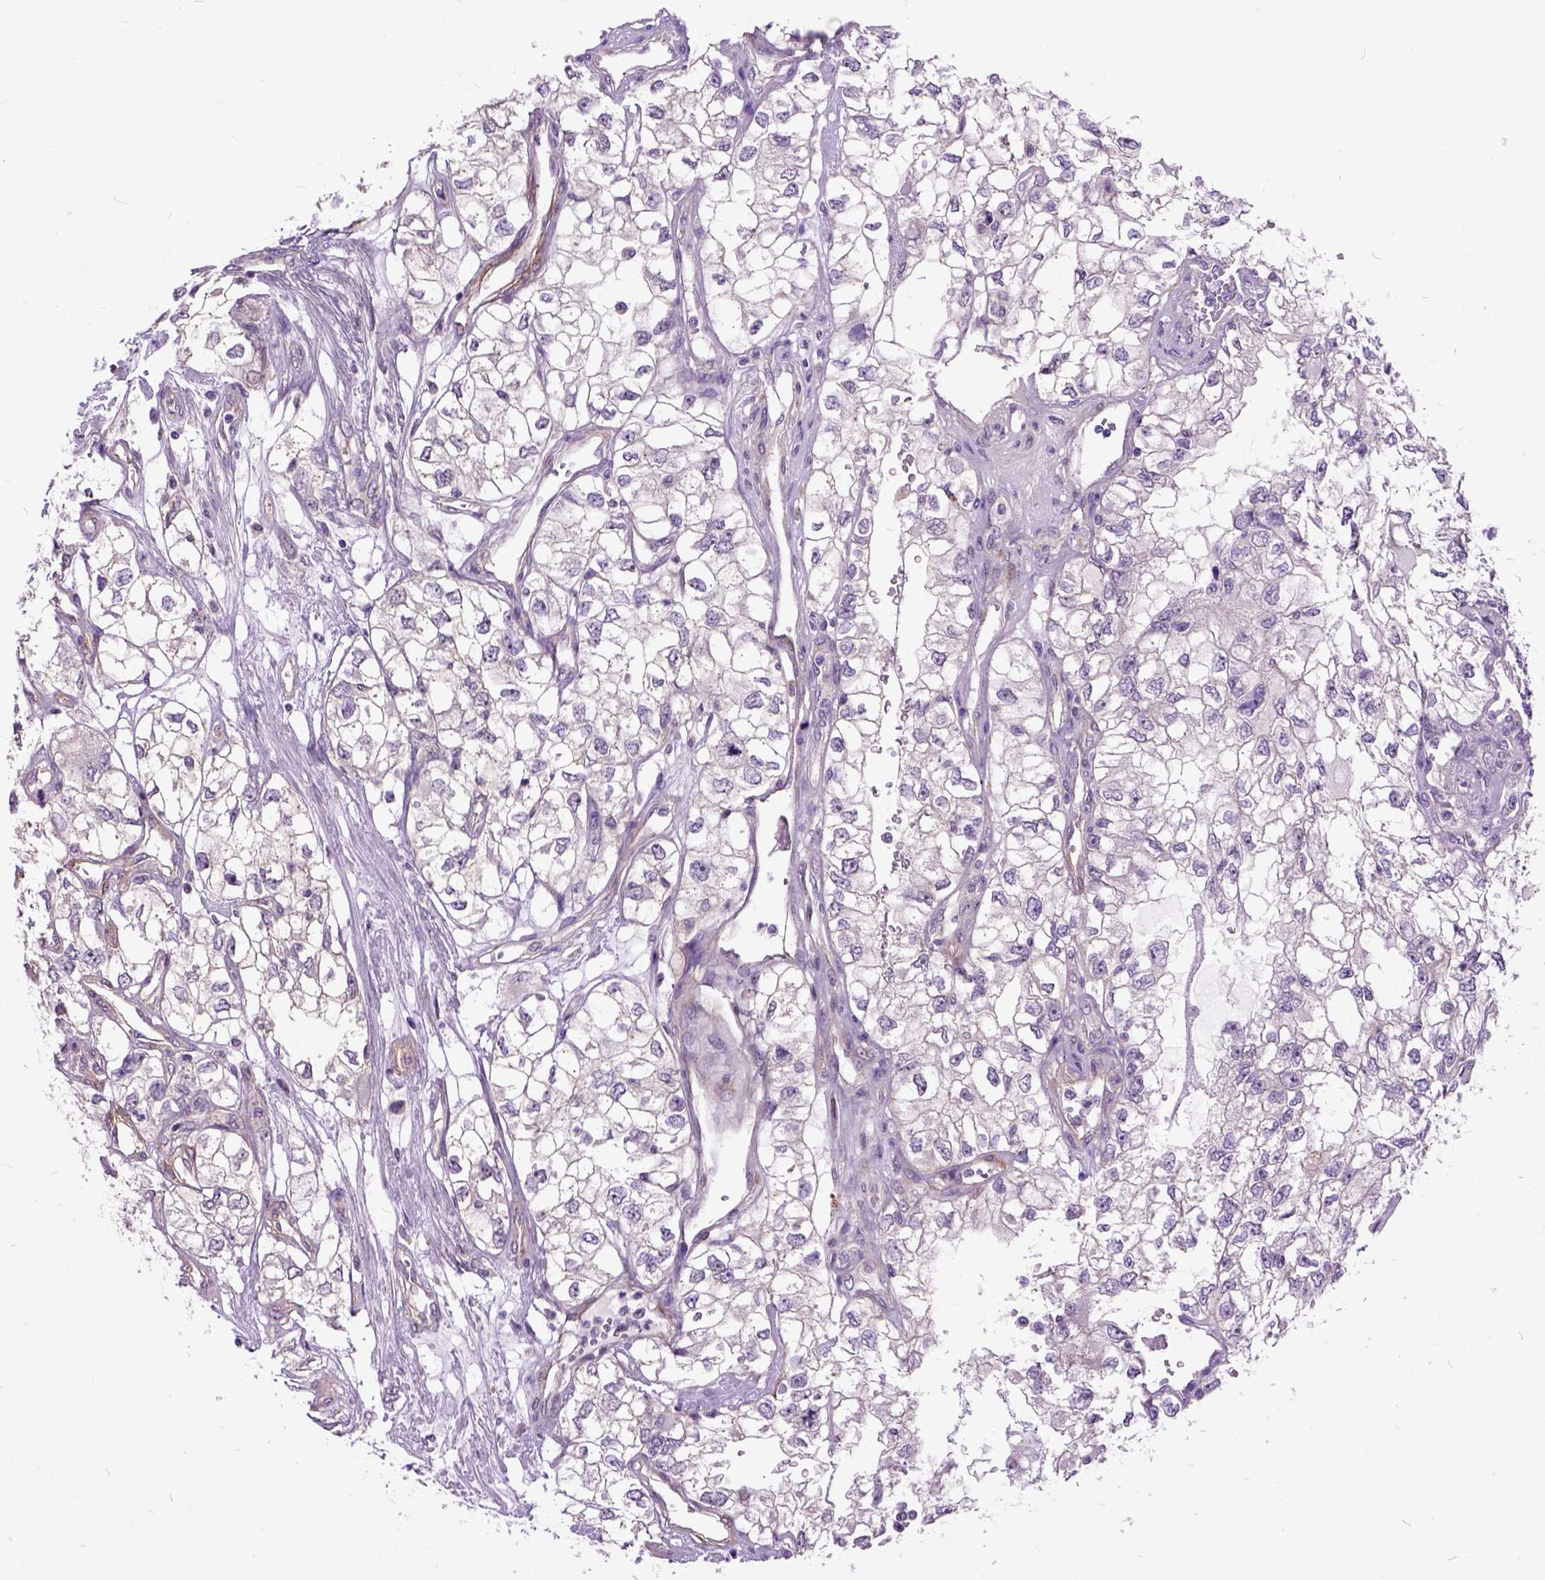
{"staining": {"intensity": "negative", "quantity": "none", "location": "none"}, "tissue": "renal cancer", "cell_type": "Tumor cells", "image_type": "cancer", "snomed": [{"axis": "morphology", "description": "Adenocarcinoma, NOS"}, {"axis": "topography", "description": "Kidney"}], "caption": "Immunohistochemistry histopathology image of renal cancer (adenocarcinoma) stained for a protein (brown), which displays no expression in tumor cells. Brightfield microscopy of immunohistochemistry (IHC) stained with DAB (brown) and hematoxylin (blue), captured at high magnification.", "gene": "MAPT", "patient": {"sex": "female", "age": 59}}